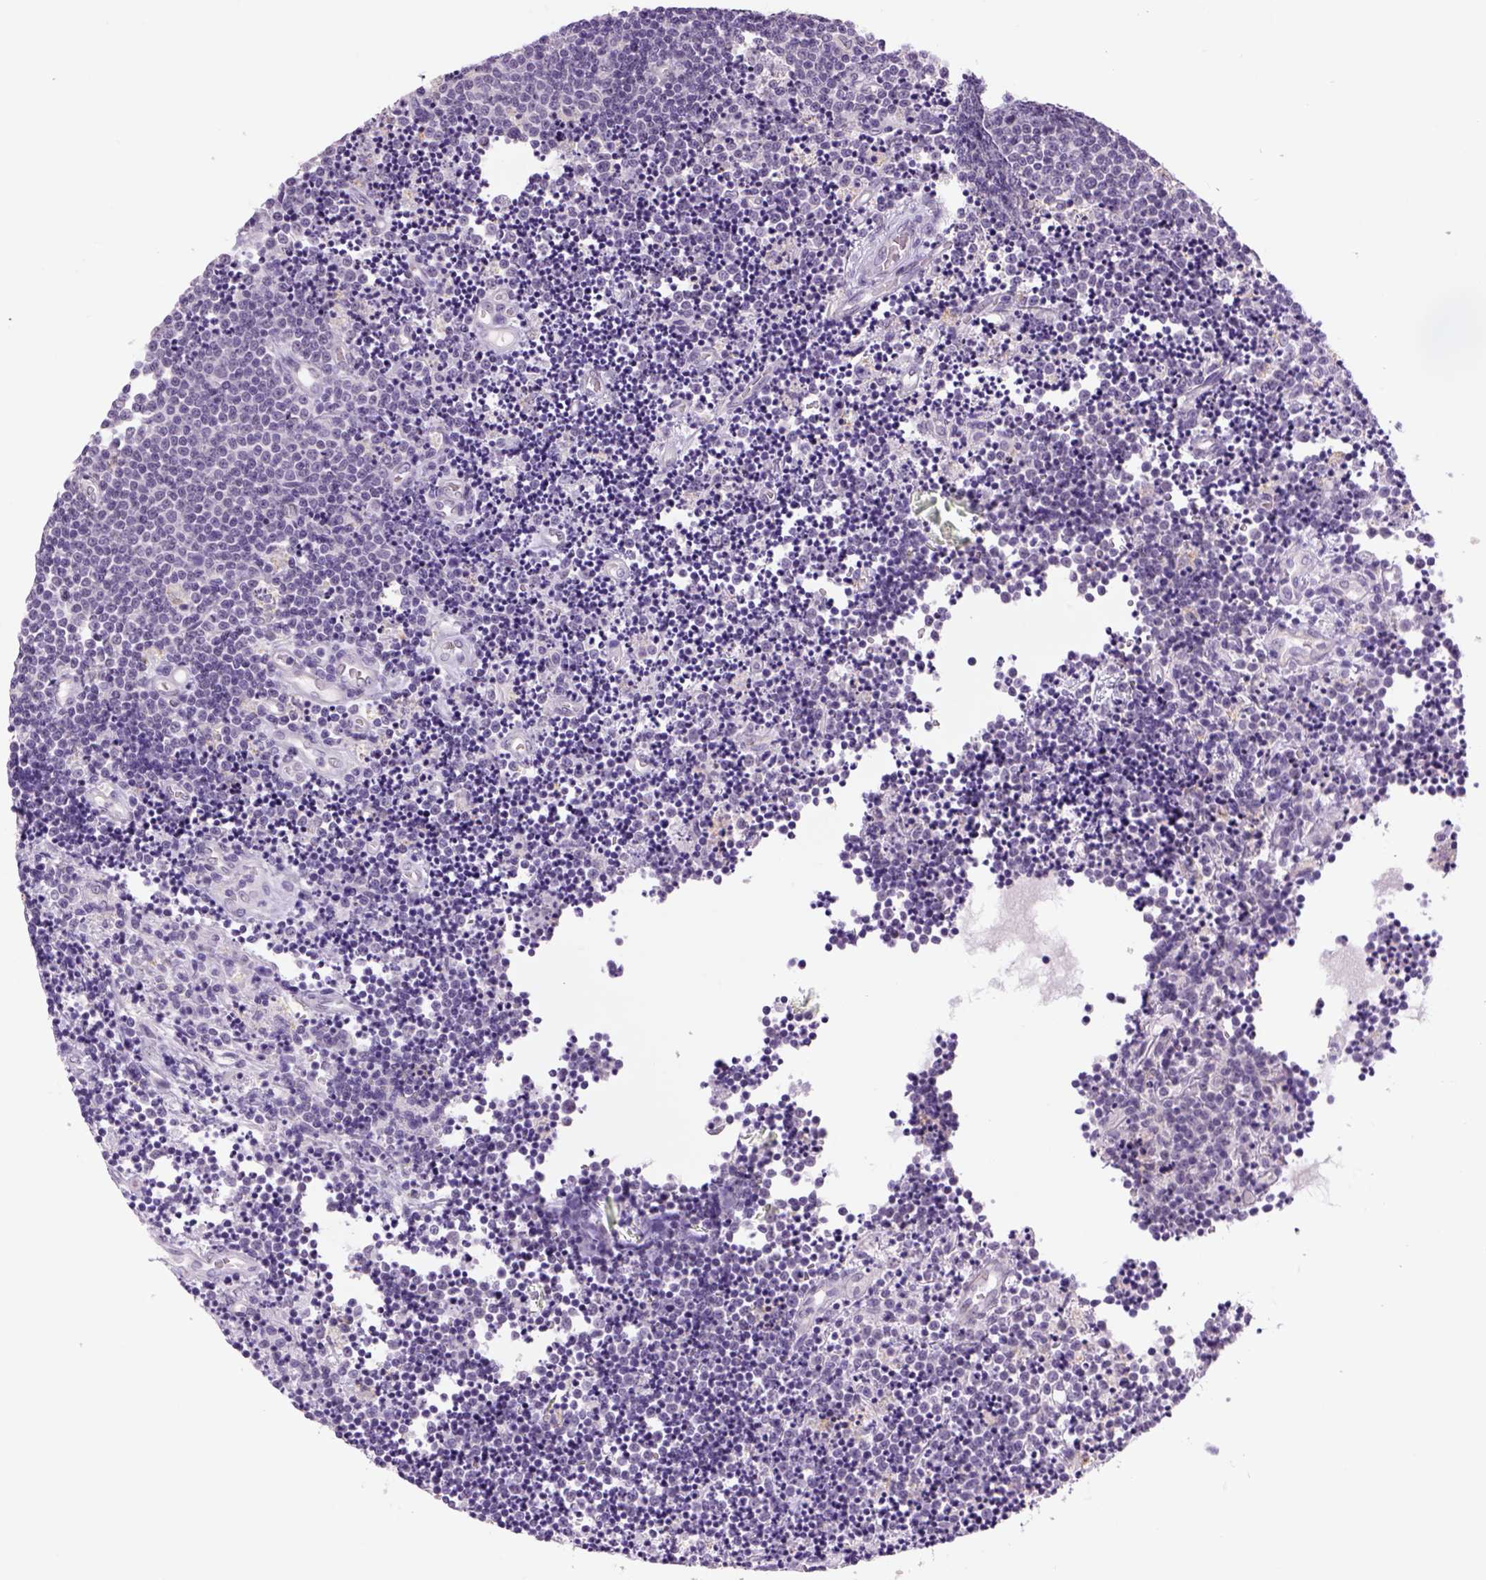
{"staining": {"intensity": "negative", "quantity": "none", "location": "none"}, "tissue": "lymphoma", "cell_type": "Tumor cells", "image_type": "cancer", "snomed": [{"axis": "morphology", "description": "Malignant lymphoma, non-Hodgkin's type, Low grade"}, {"axis": "topography", "description": "Brain"}], "caption": "Immunohistochemistry (IHC) photomicrograph of human low-grade malignant lymphoma, non-Hodgkin's type stained for a protein (brown), which displays no staining in tumor cells. The staining is performed using DAB (3,3'-diaminobenzidine) brown chromogen with nuclei counter-stained in using hematoxylin.", "gene": "DBH", "patient": {"sex": "female", "age": 66}}